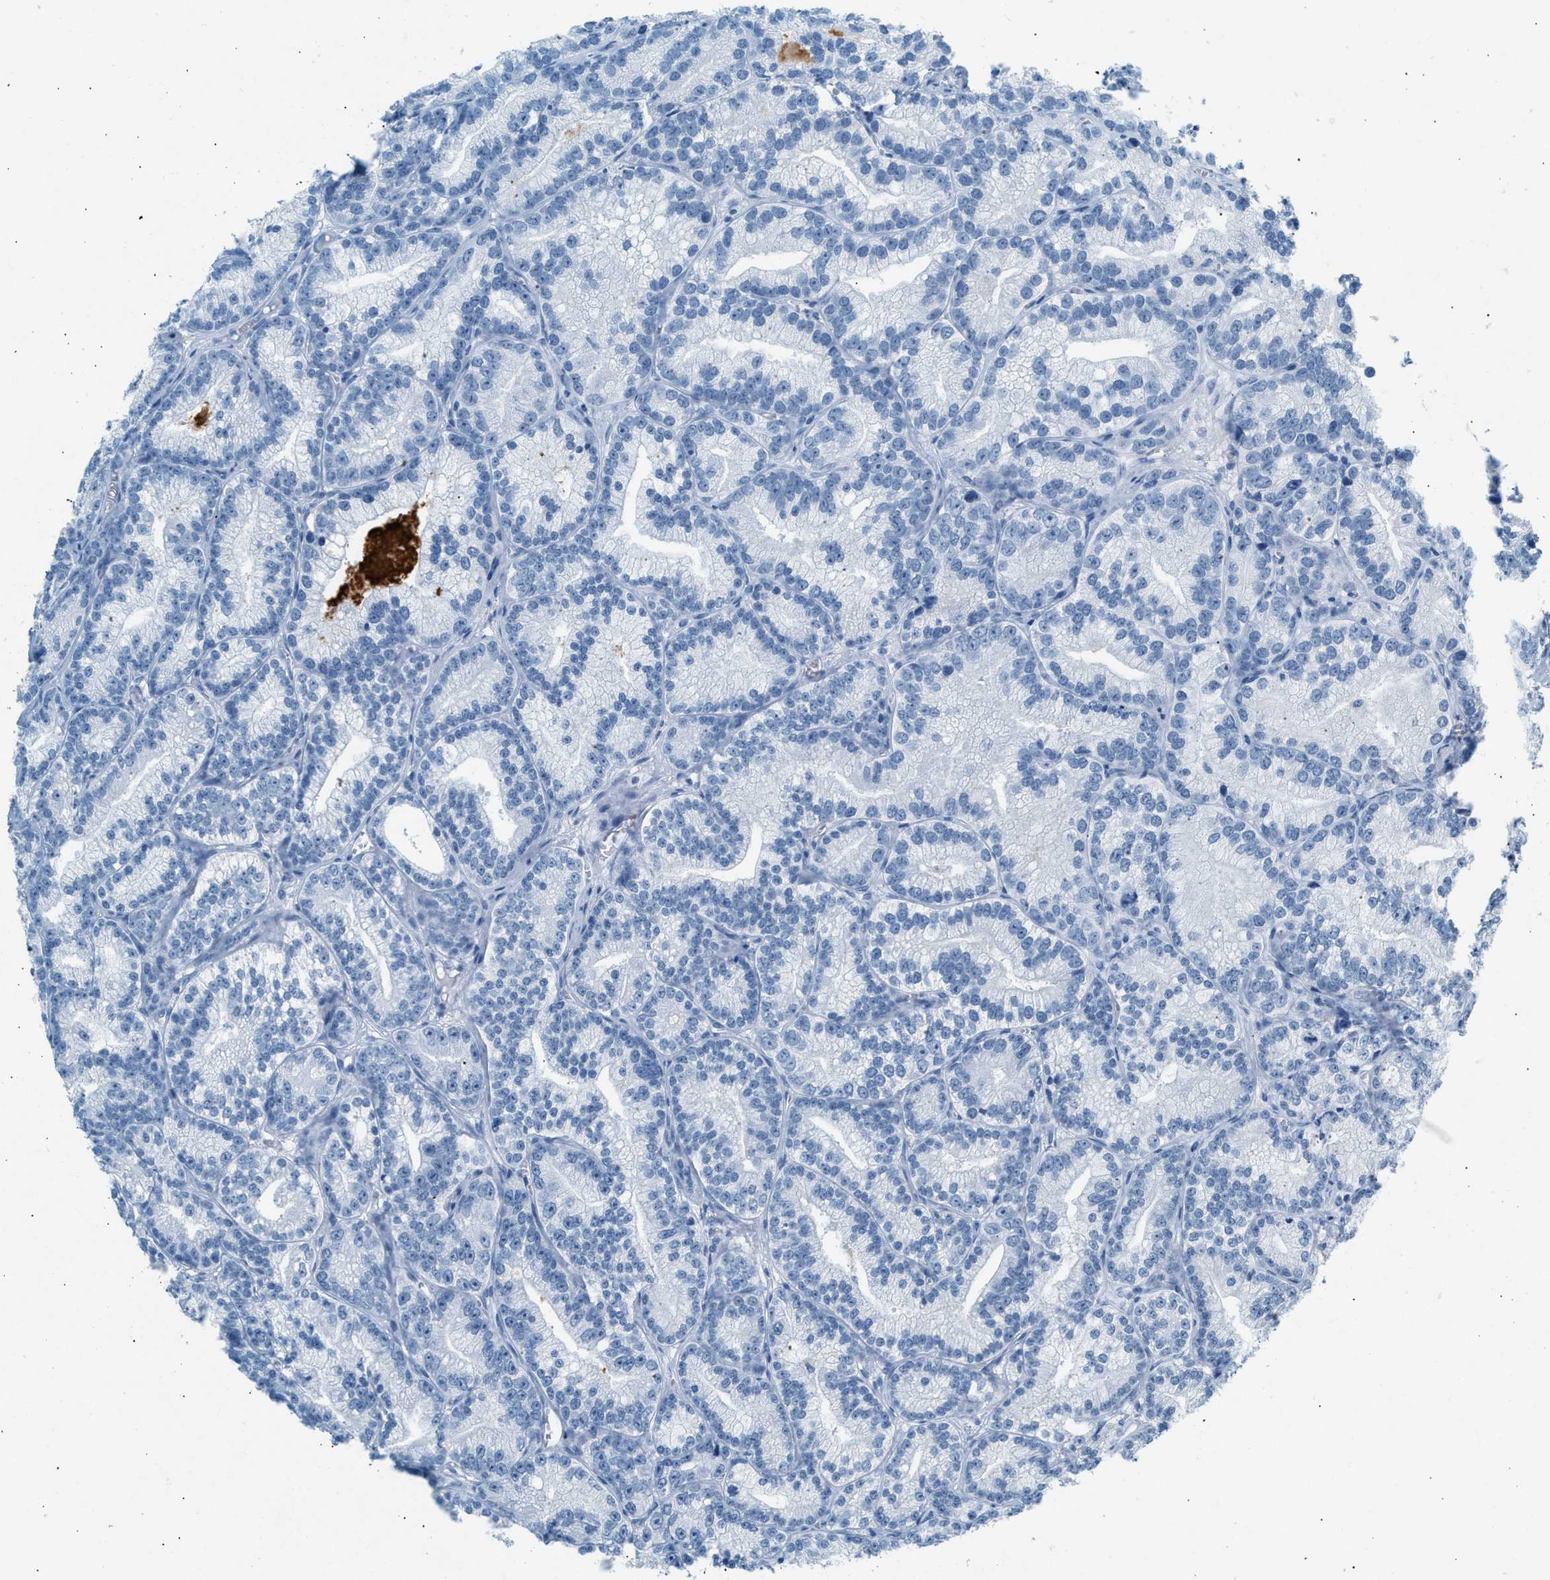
{"staining": {"intensity": "negative", "quantity": "none", "location": "none"}, "tissue": "prostate cancer", "cell_type": "Tumor cells", "image_type": "cancer", "snomed": [{"axis": "morphology", "description": "Adenocarcinoma, Low grade"}, {"axis": "topography", "description": "Prostate"}], "caption": "There is no significant positivity in tumor cells of prostate cancer (low-grade adenocarcinoma).", "gene": "HHATL", "patient": {"sex": "male", "age": 89}}